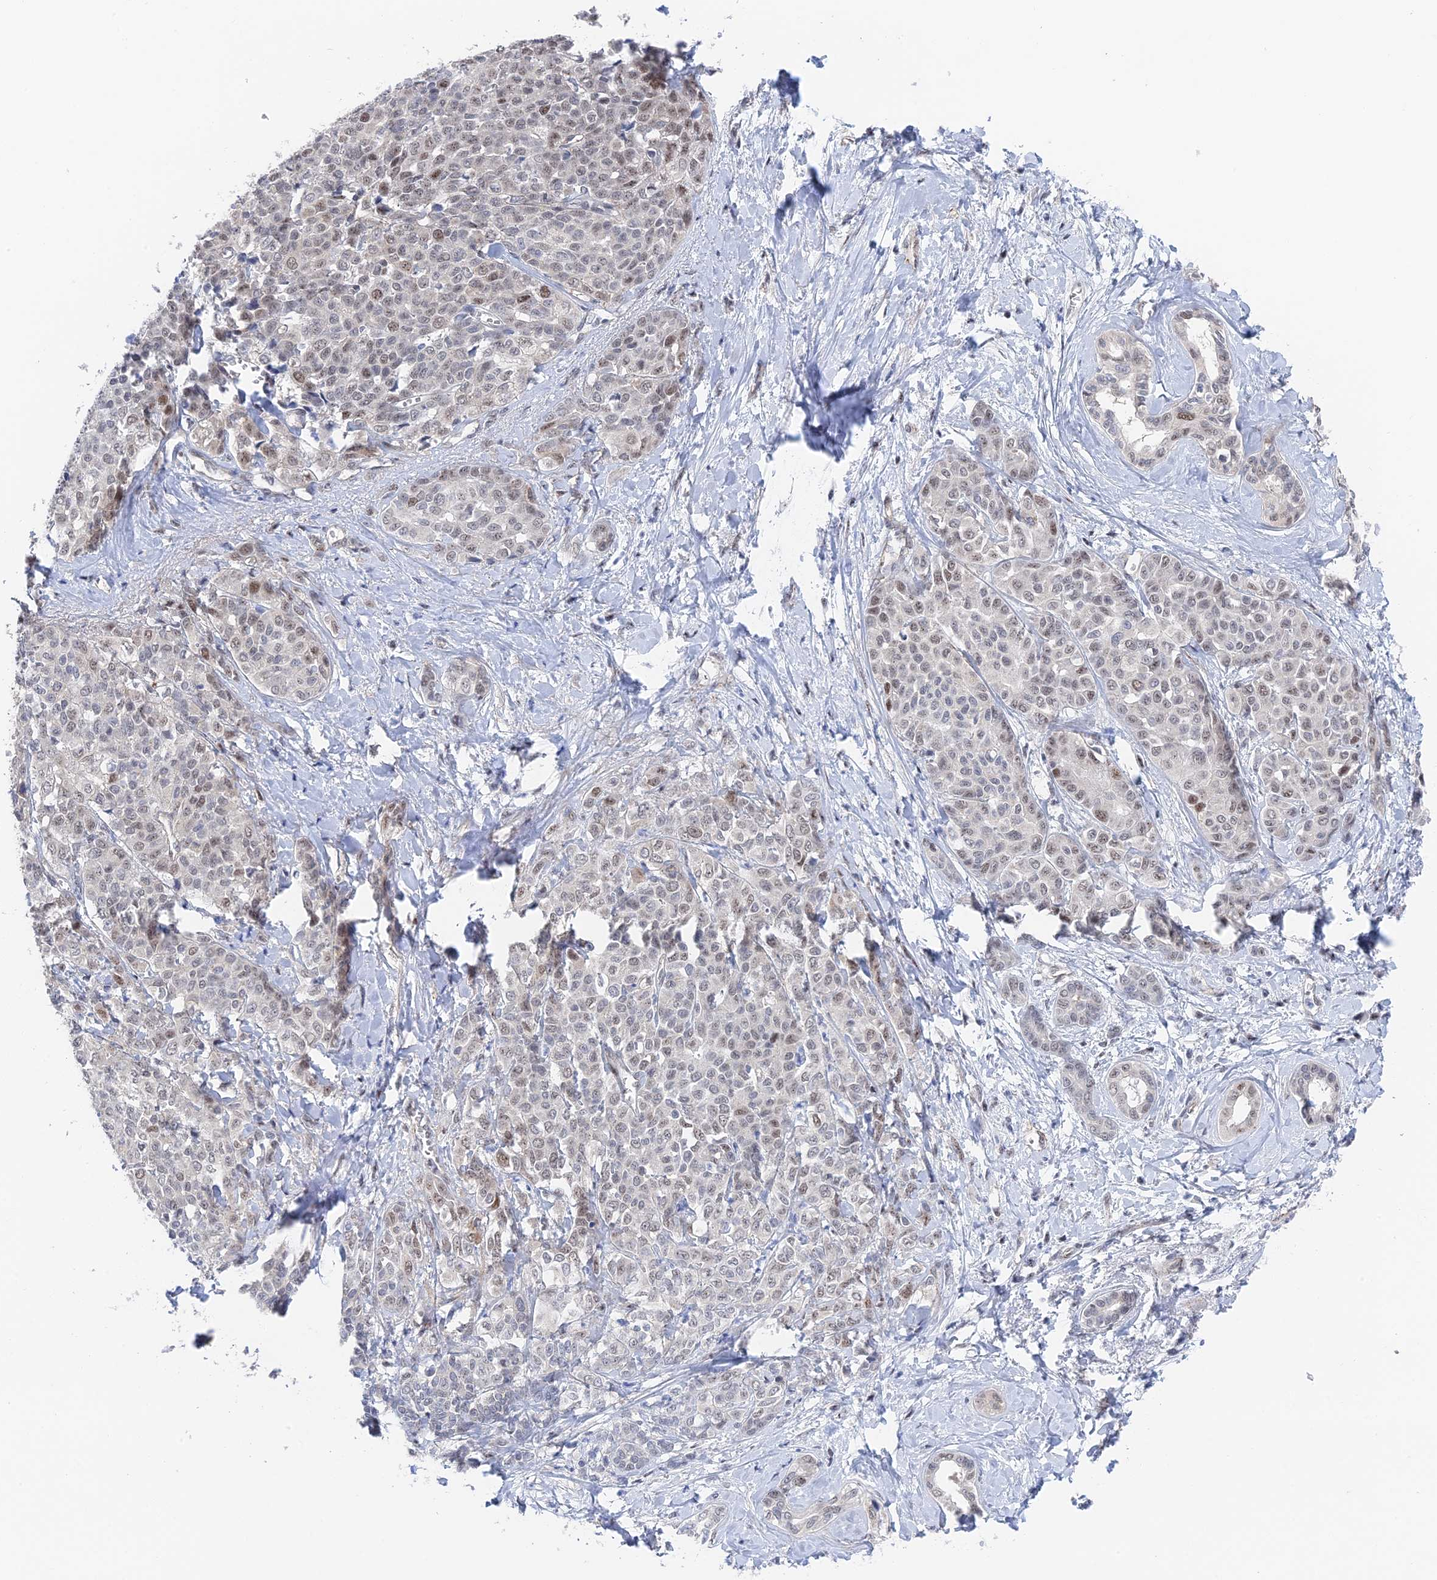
{"staining": {"intensity": "weak", "quantity": "25%-75%", "location": "nuclear"}, "tissue": "liver cancer", "cell_type": "Tumor cells", "image_type": "cancer", "snomed": [{"axis": "morphology", "description": "Cholangiocarcinoma"}, {"axis": "topography", "description": "Liver"}], "caption": "A histopathology image of human cholangiocarcinoma (liver) stained for a protein exhibits weak nuclear brown staining in tumor cells.", "gene": "CFAP92", "patient": {"sex": "female", "age": 77}}